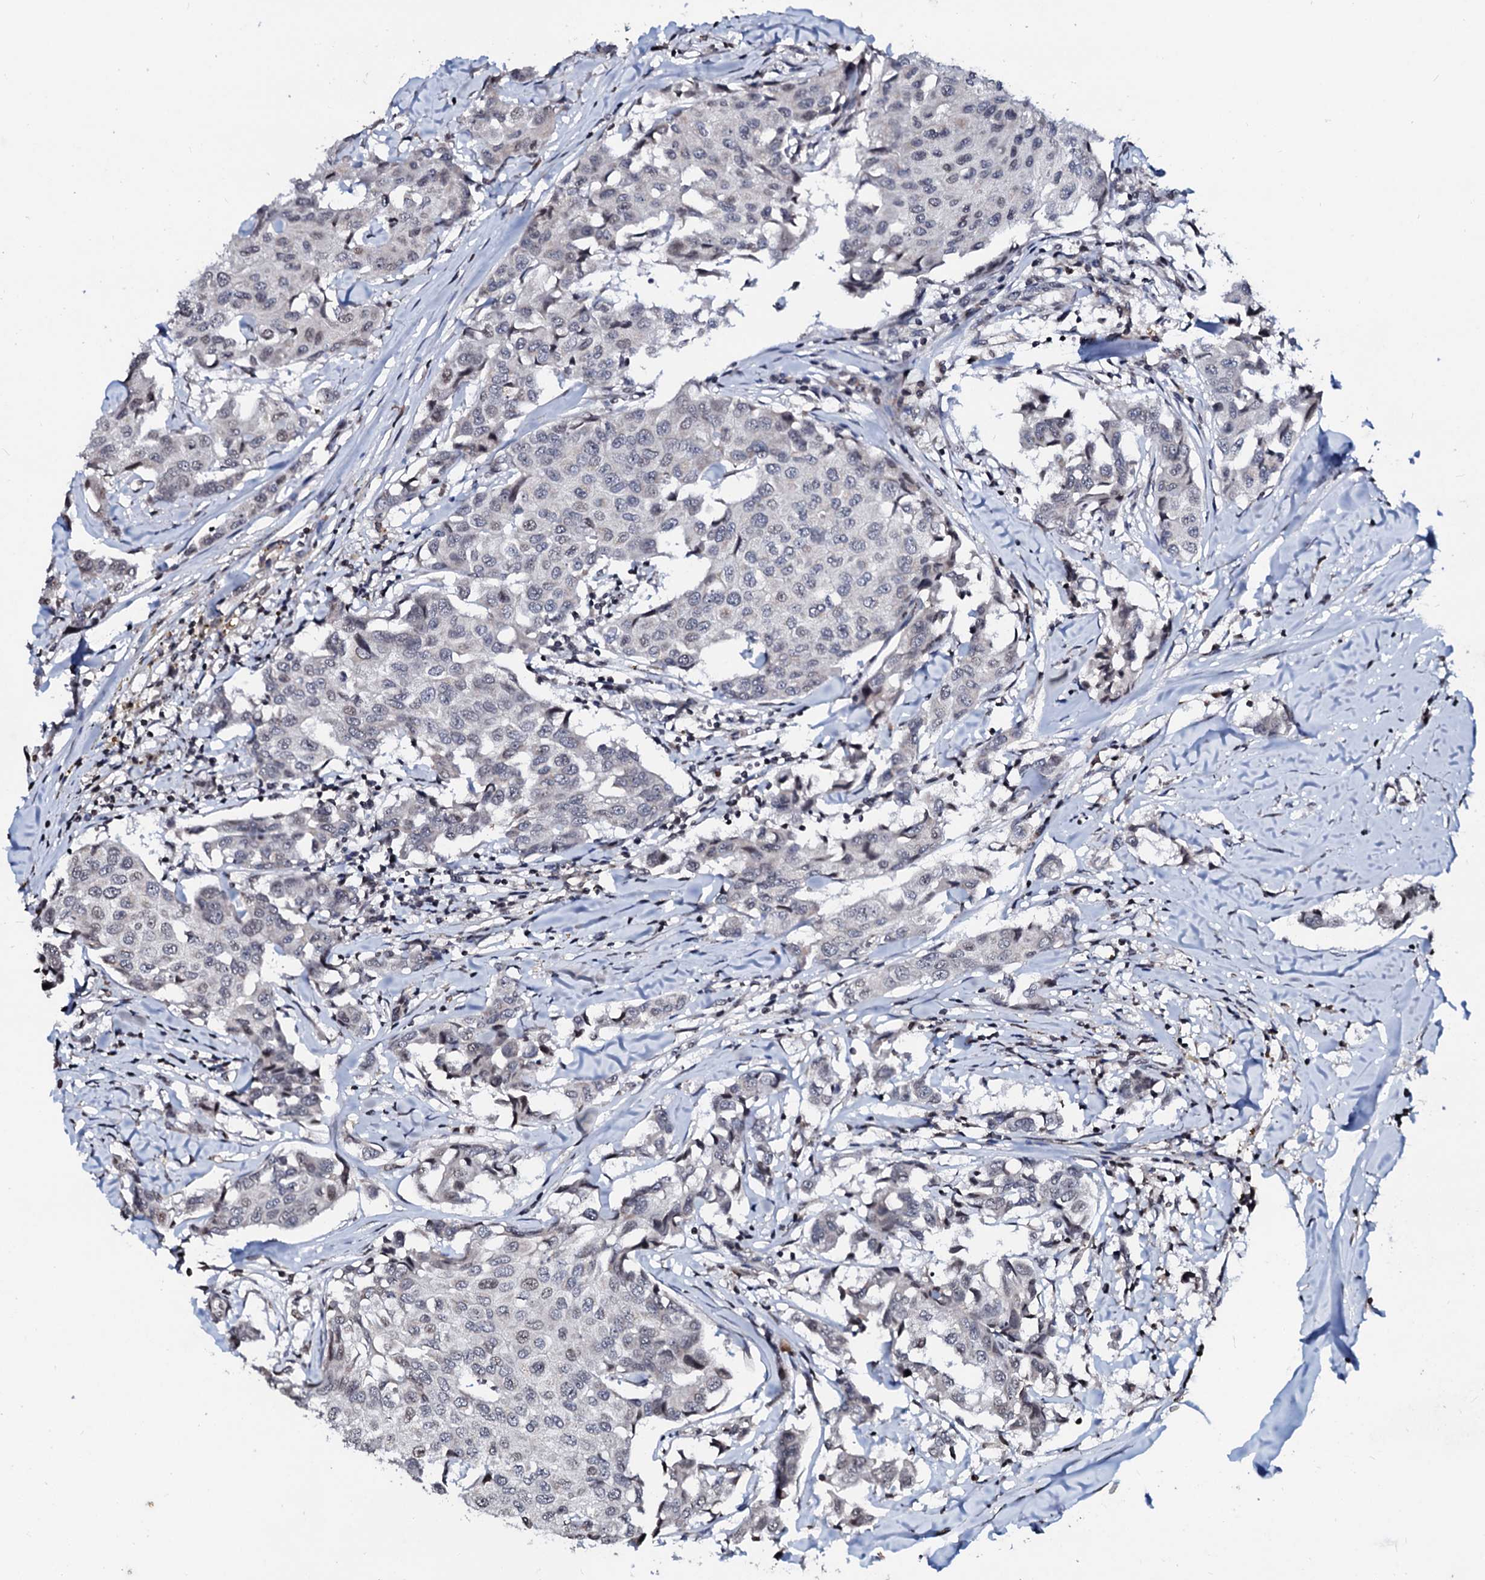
{"staining": {"intensity": "weak", "quantity": "<25%", "location": "nuclear"}, "tissue": "breast cancer", "cell_type": "Tumor cells", "image_type": "cancer", "snomed": [{"axis": "morphology", "description": "Duct carcinoma"}, {"axis": "topography", "description": "Breast"}], "caption": "Protein analysis of breast intraductal carcinoma shows no significant staining in tumor cells. (Brightfield microscopy of DAB (3,3'-diaminobenzidine) immunohistochemistry (IHC) at high magnification).", "gene": "LSM11", "patient": {"sex": "female", "age": 80}}